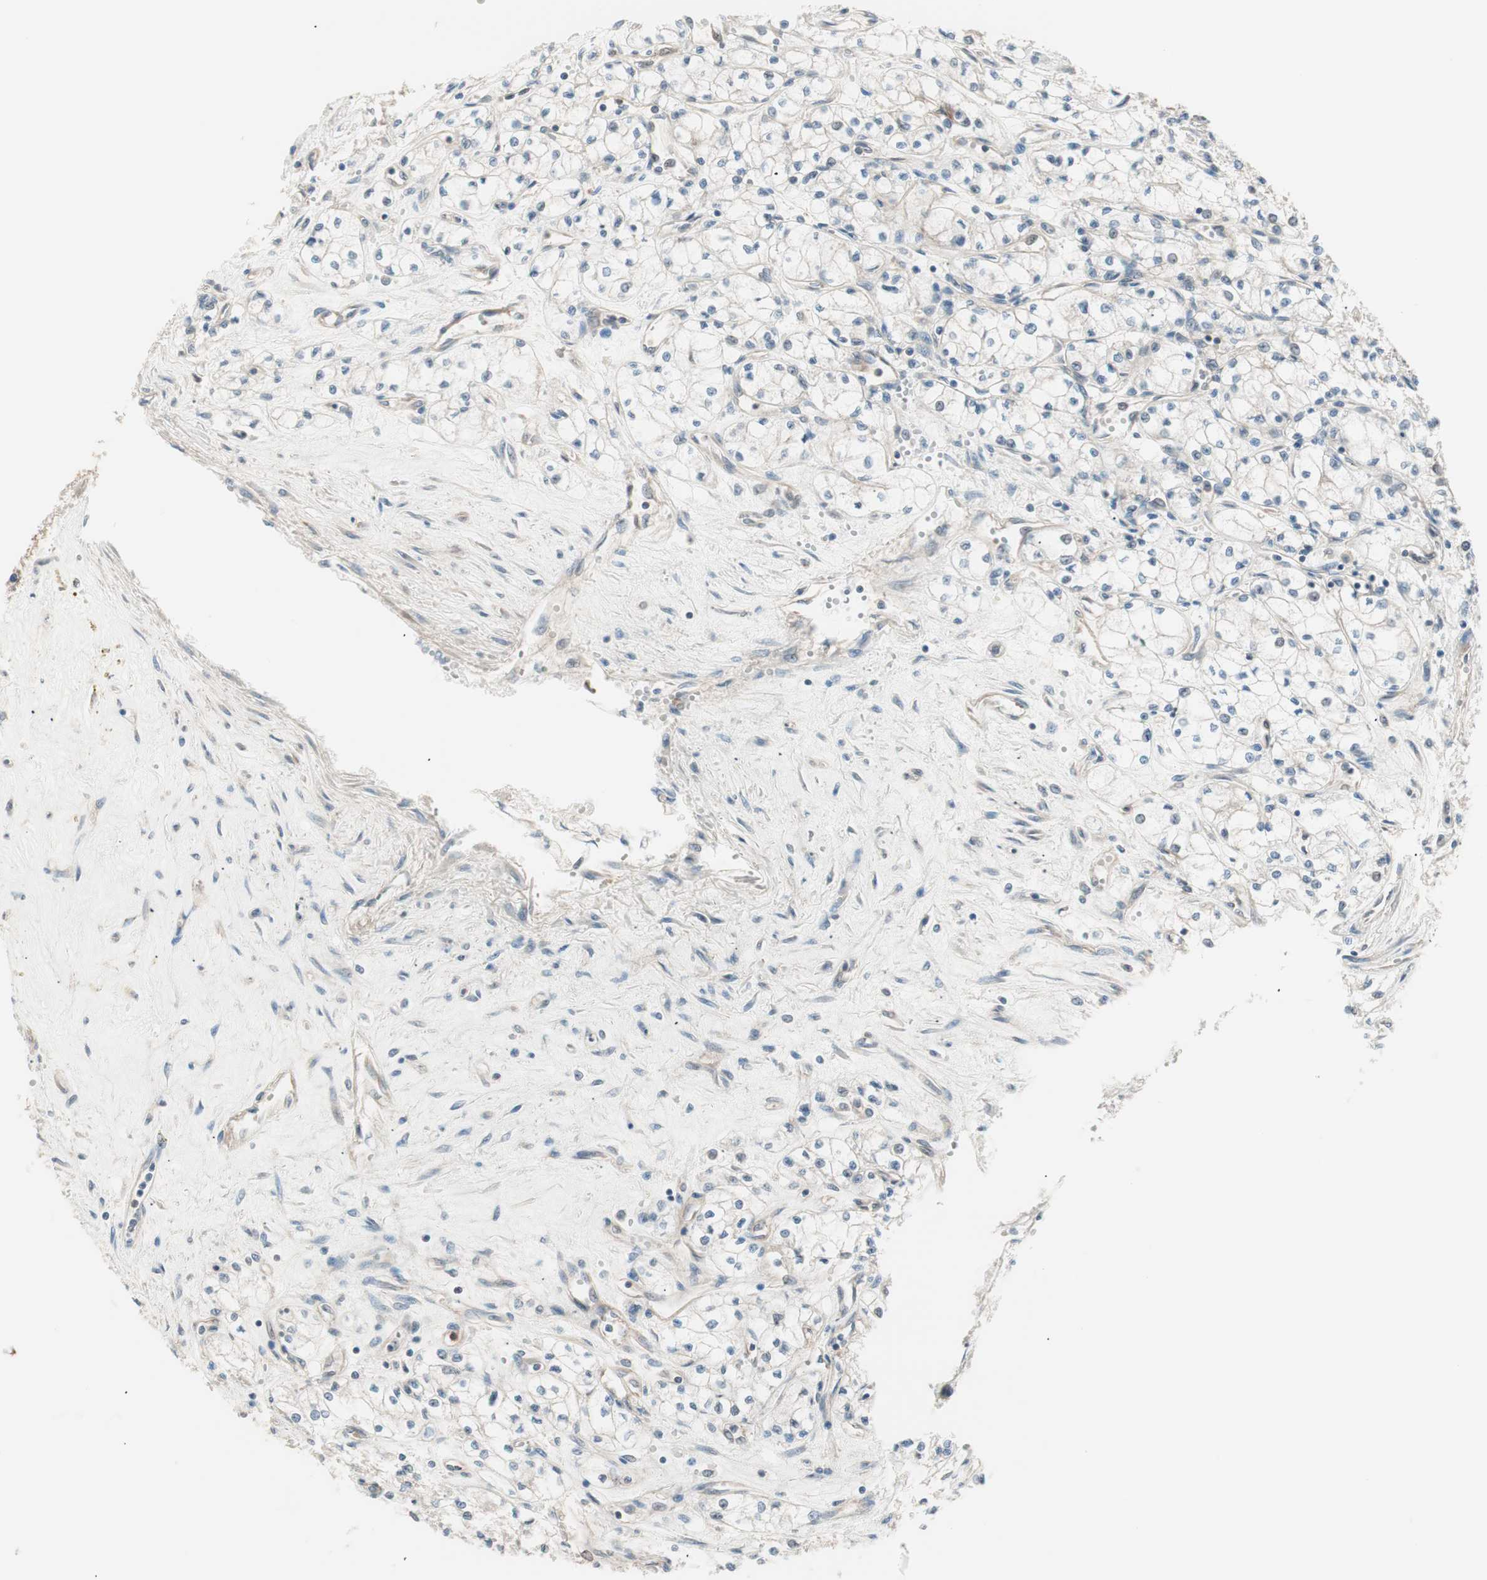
{"staining": {"intensity": "negative", "quantity": "none", "location": "none"}, "tissue": "renal cancer", "cell_type": "Tumor cells", "image_type": "cancer", "snomed": [{"axis": "morphology", "description": "Normal tissue, NOS"}, {"axis": "morphology", "description": "Adenocarcinoma, NOS"}, {"axis": "topography", "description": "Kidney"}], "caption": "This is a micrograph of immunohistochemistry (IHC) staining of adenocarcinoma (renal), which shows no staining in tumor cells.", "gene": "TSG101", "patient": {"sex": "male", "age": 59}}